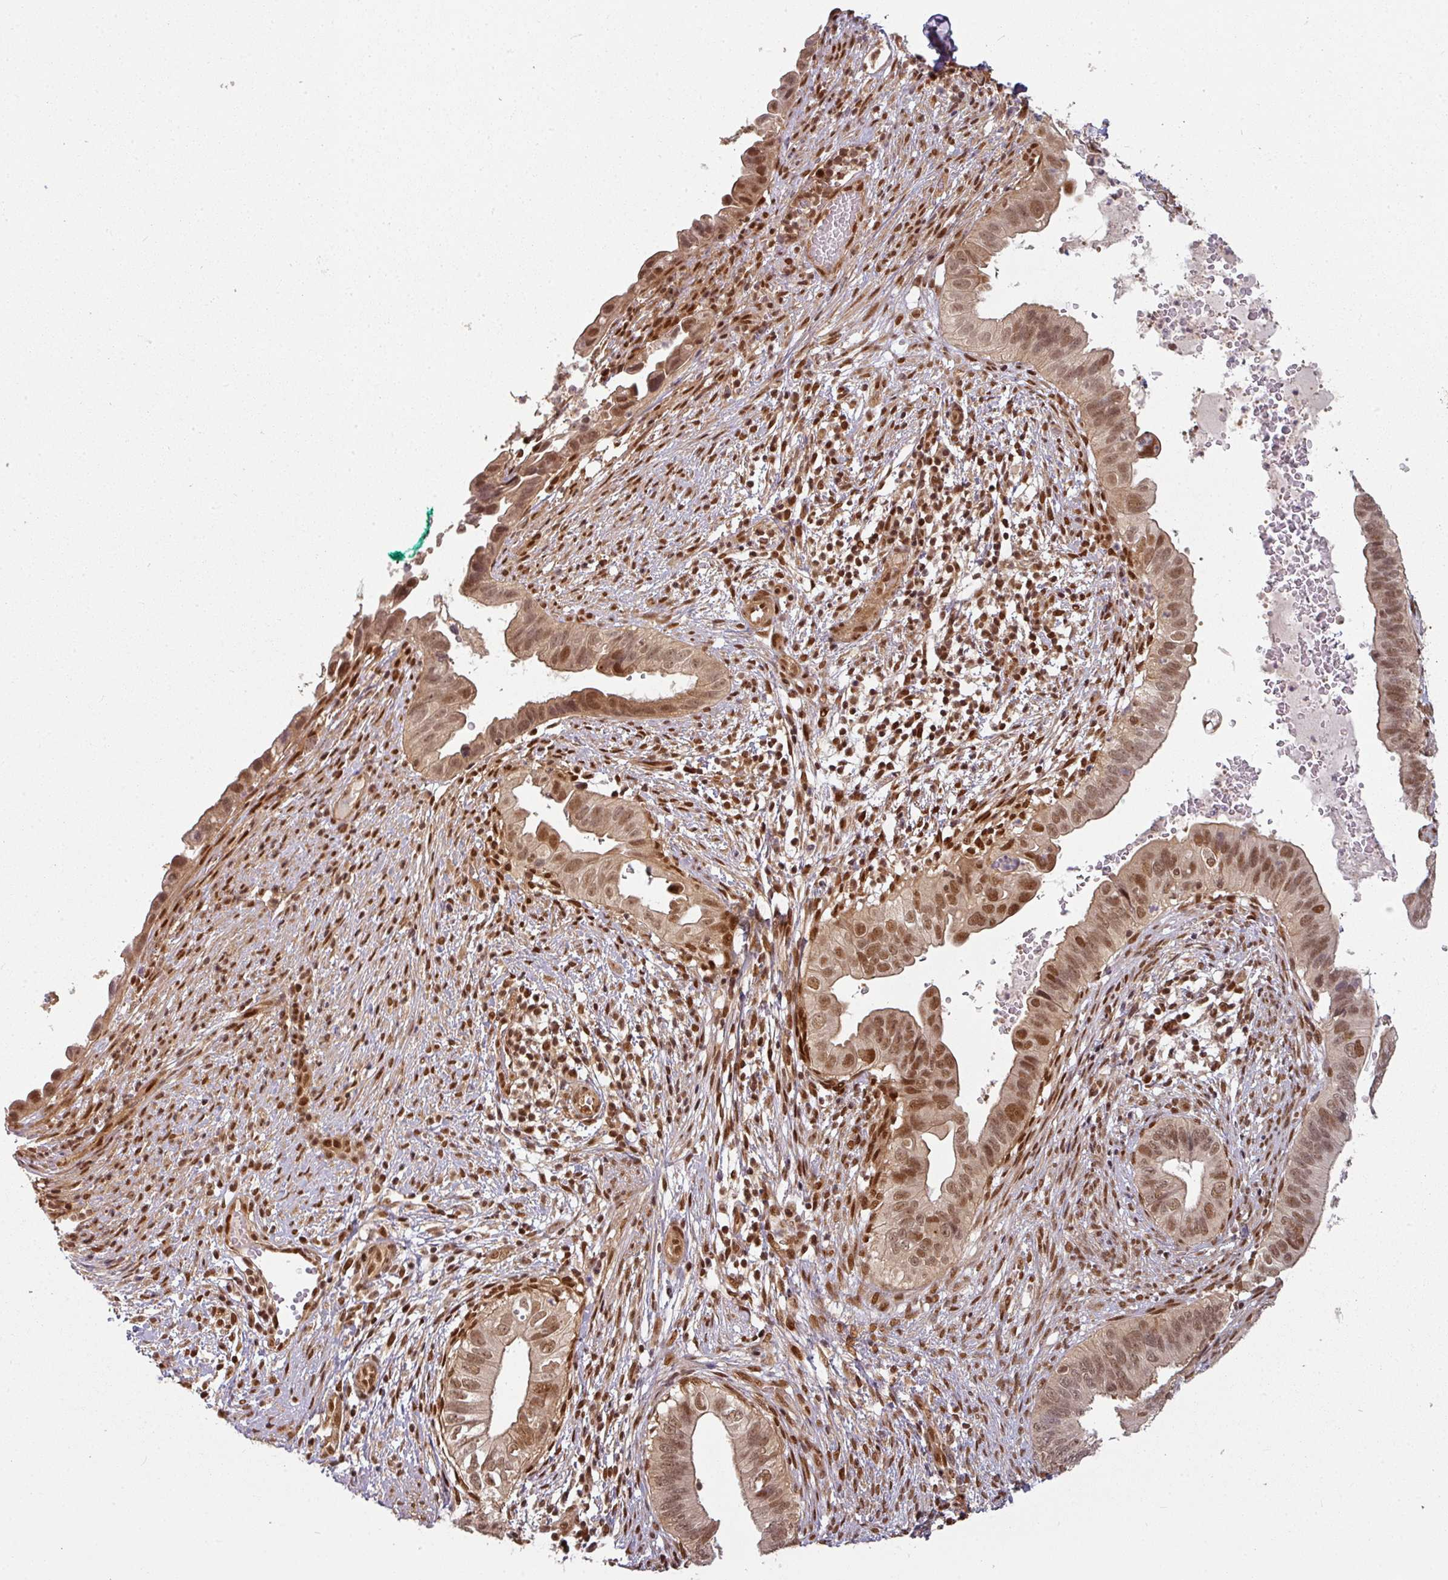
{"staining": {"intensity": "moderate", "quantity": ">75%", "location": "cytoplasmic/membranous,nuclear"}, "tissue": "cervical cancer", "cell_type": "Tumor cells", "image_type": "cancer", "snomed": [{"axis": "morphology", "description": "Adenocarcinoma, NOS"}, {"axis": "topography", "description": "Cervix"}], "caption": "This photomicrograph demonstrates cervical adenocarcinoma stained with immunohistochemistry (IHC) to label a protein in brown. The cytoplasmic/membranous and nuclear of tumor cells show moderate positivity for the protein. Nuclei are counter-stained blue.", "gene": "SIK3", "patient": {"sex": "female", "age": 42}}